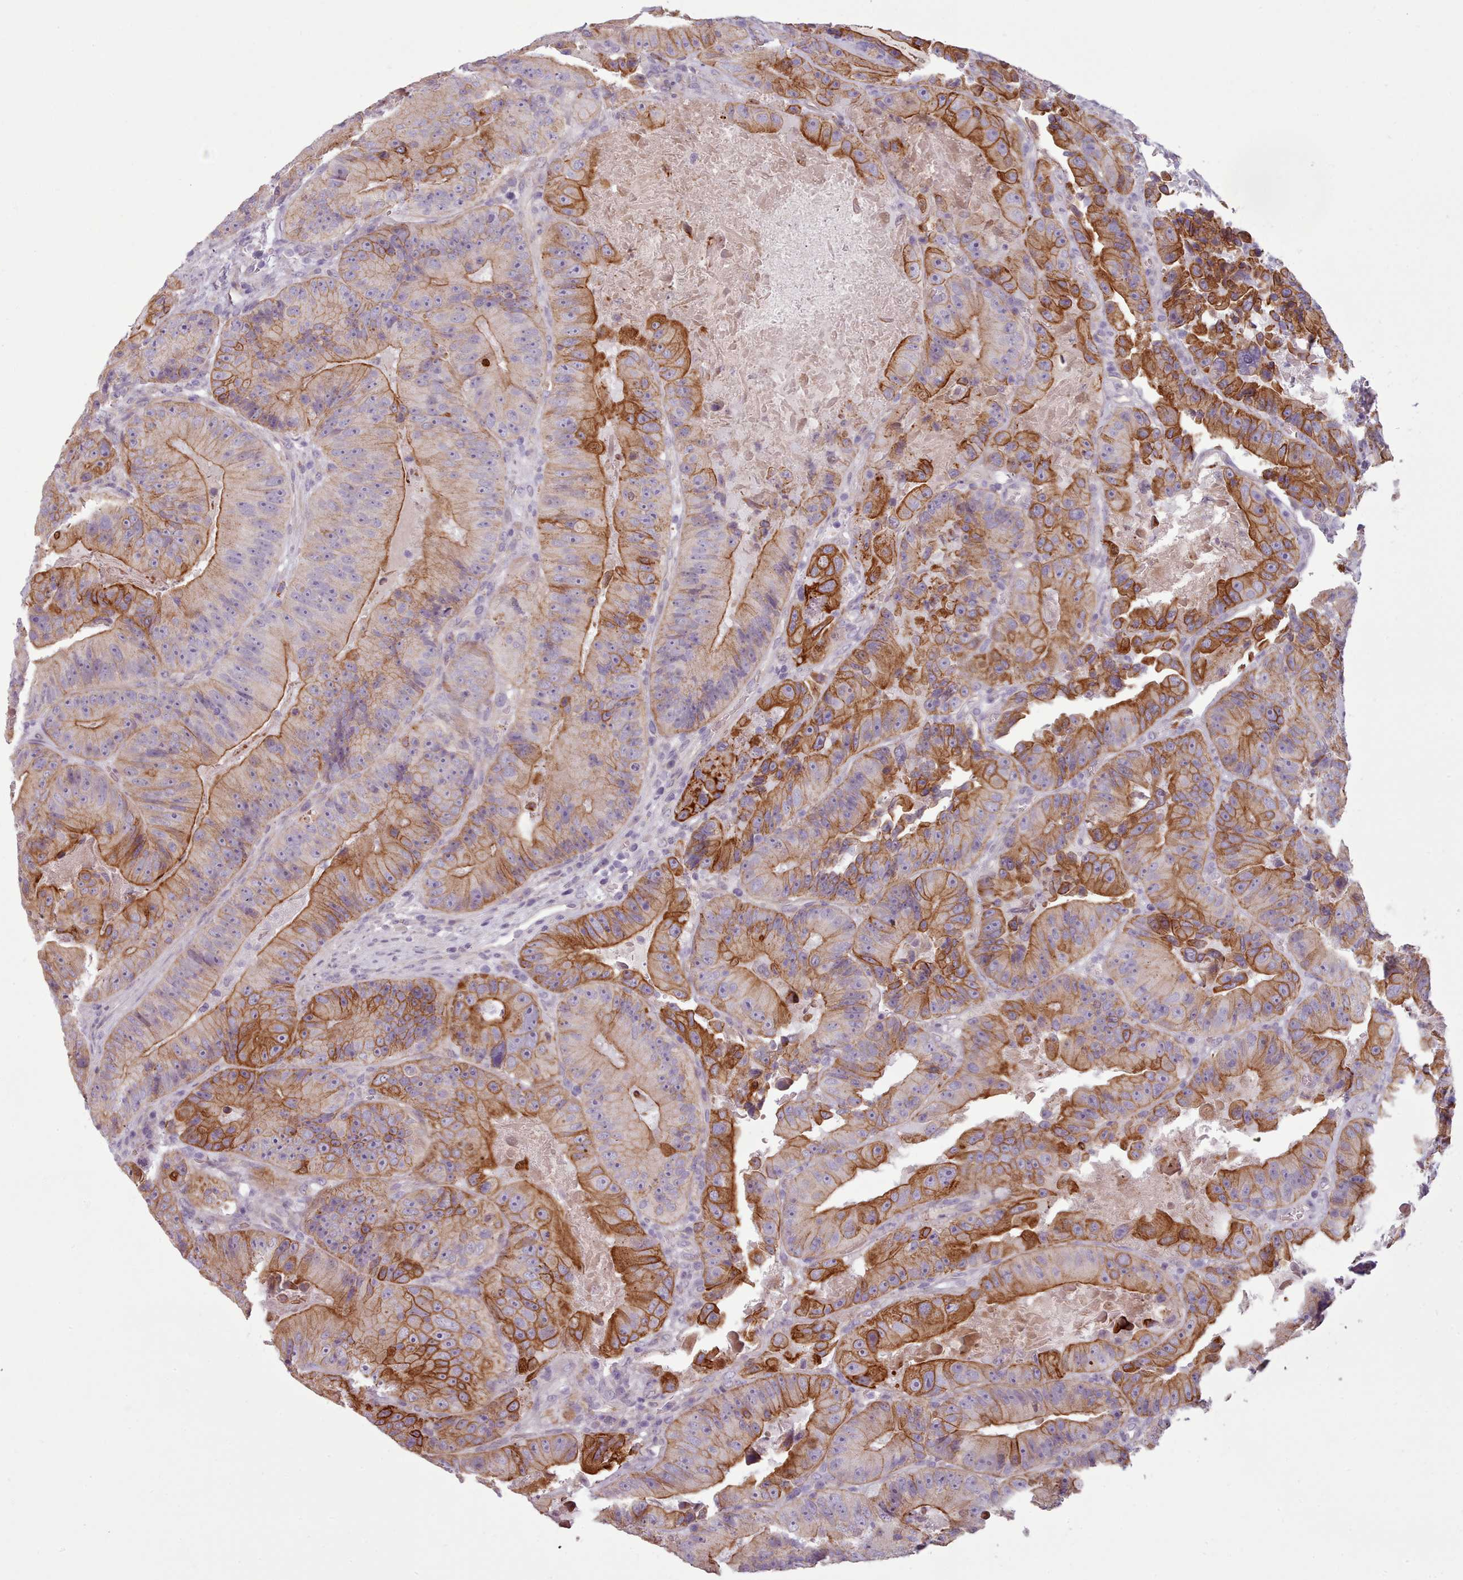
{"staining": {"intensity": "strong", "quantity": "25%-75%", "location": "cytoplasmic/membranous"}, "tissue": "colorectal cancer", "cell_type": "Tumor cells", "image_type": "cancer", "snomed": [{"axis": "morphology", "description": "Adenocarcinoma, NOS"}, {"axis": "topography", "description": "Colon"}], "caption": "Colorectal cancer tissue demonstrates strong cytoplasmic/membranous expression in approximately 25%-75% of tumor cells, visualized by immunohistochemistry.", "gene": "PLD4", "patient": {"sex": "female", "age": 86}}